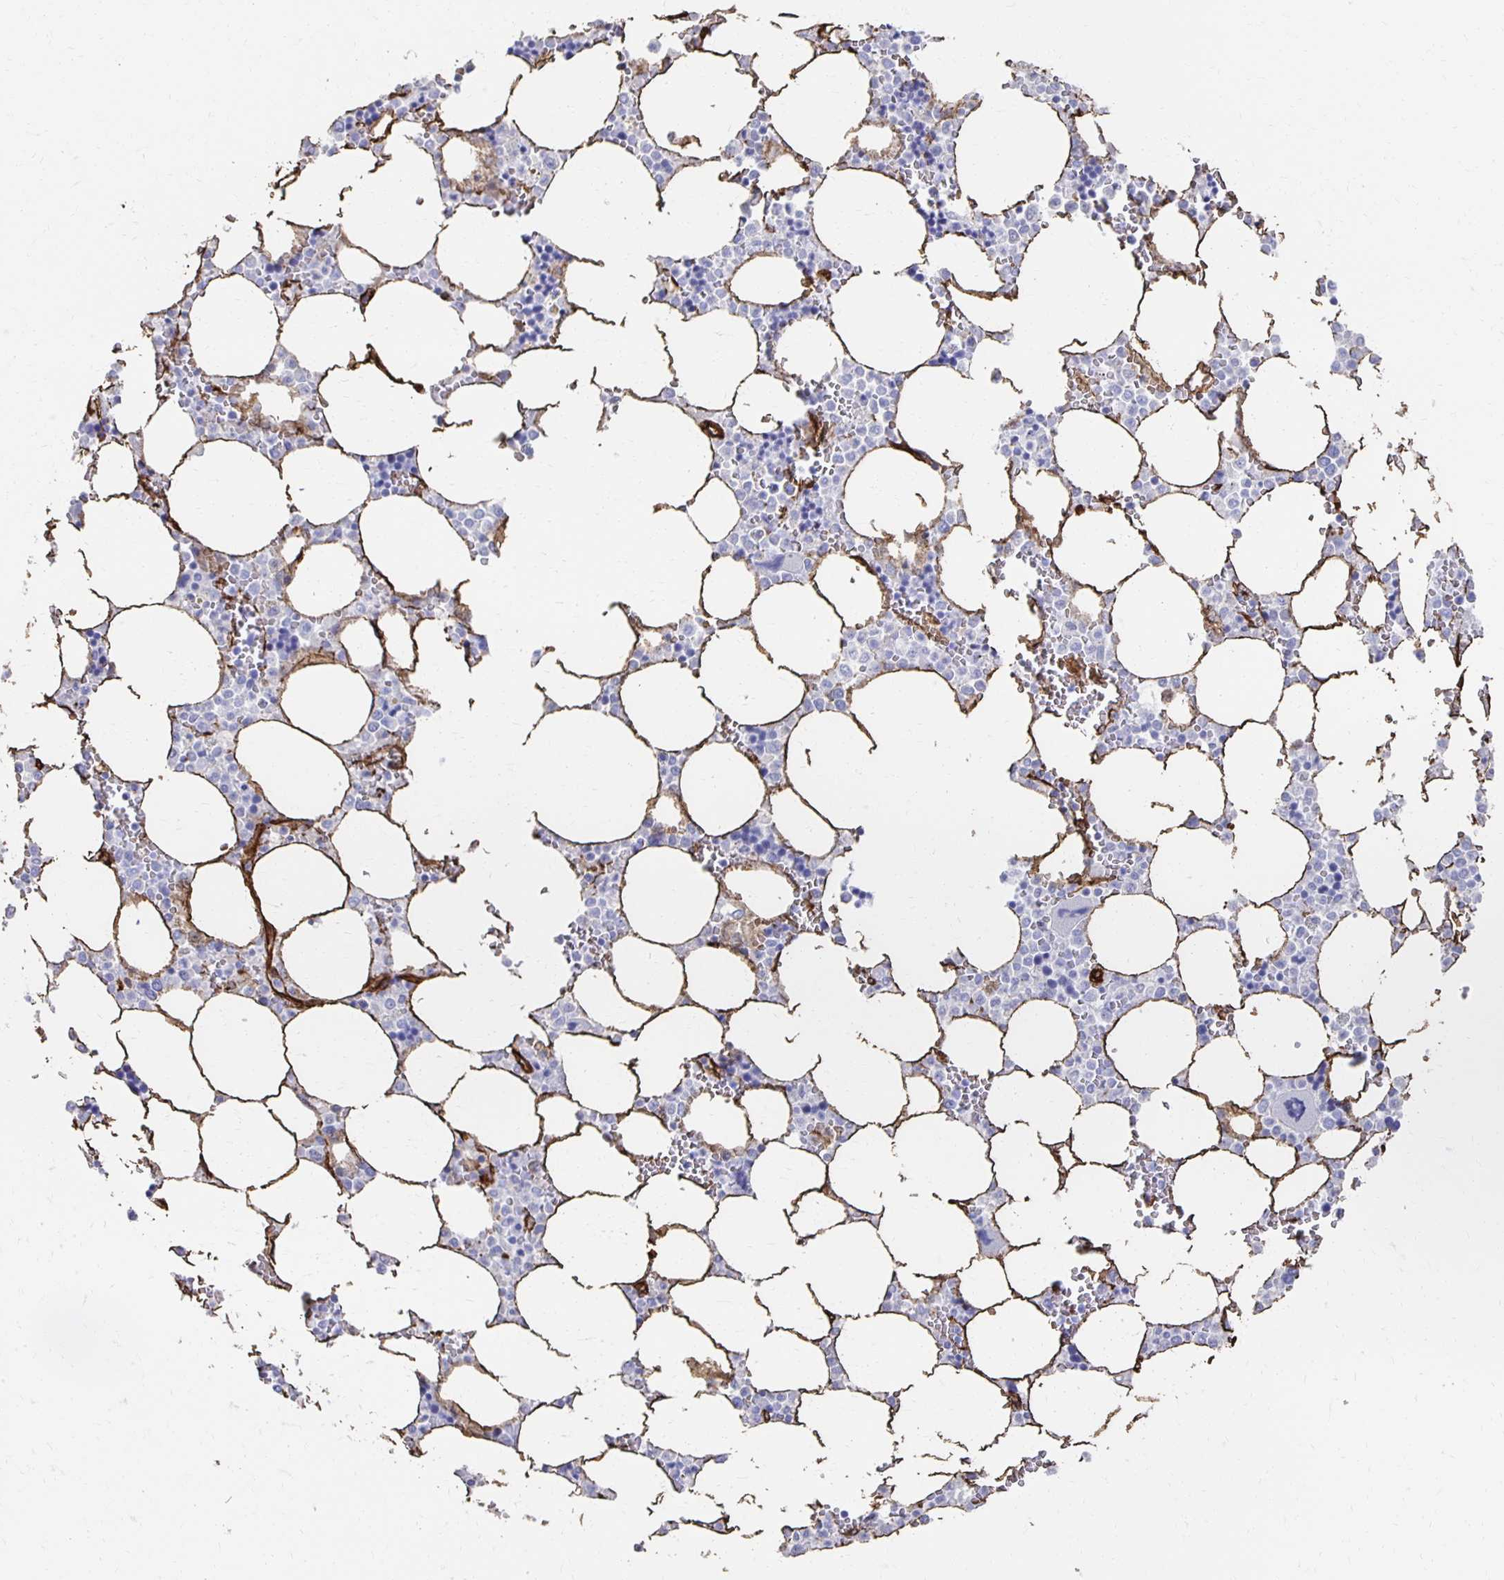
{"staining": {"intensity": "negative", "quantity": "none", "location": "none"}, "tissue": "bone marrow", "cell_type": "Hematopoietic cells", "image_type": "normal", "snomed": [{"axis": "morphology", "description": "Normal tissue, NOS"}, {"axis": "topography", "description": "Bone marrow"}], "caption": "Bone marrow stained for a protein using immunohistochemistry (IHC) shows no expression hematopoietic cells.", "gene": "VIPR2", "patient": {"sex": "male", "age": 64}}